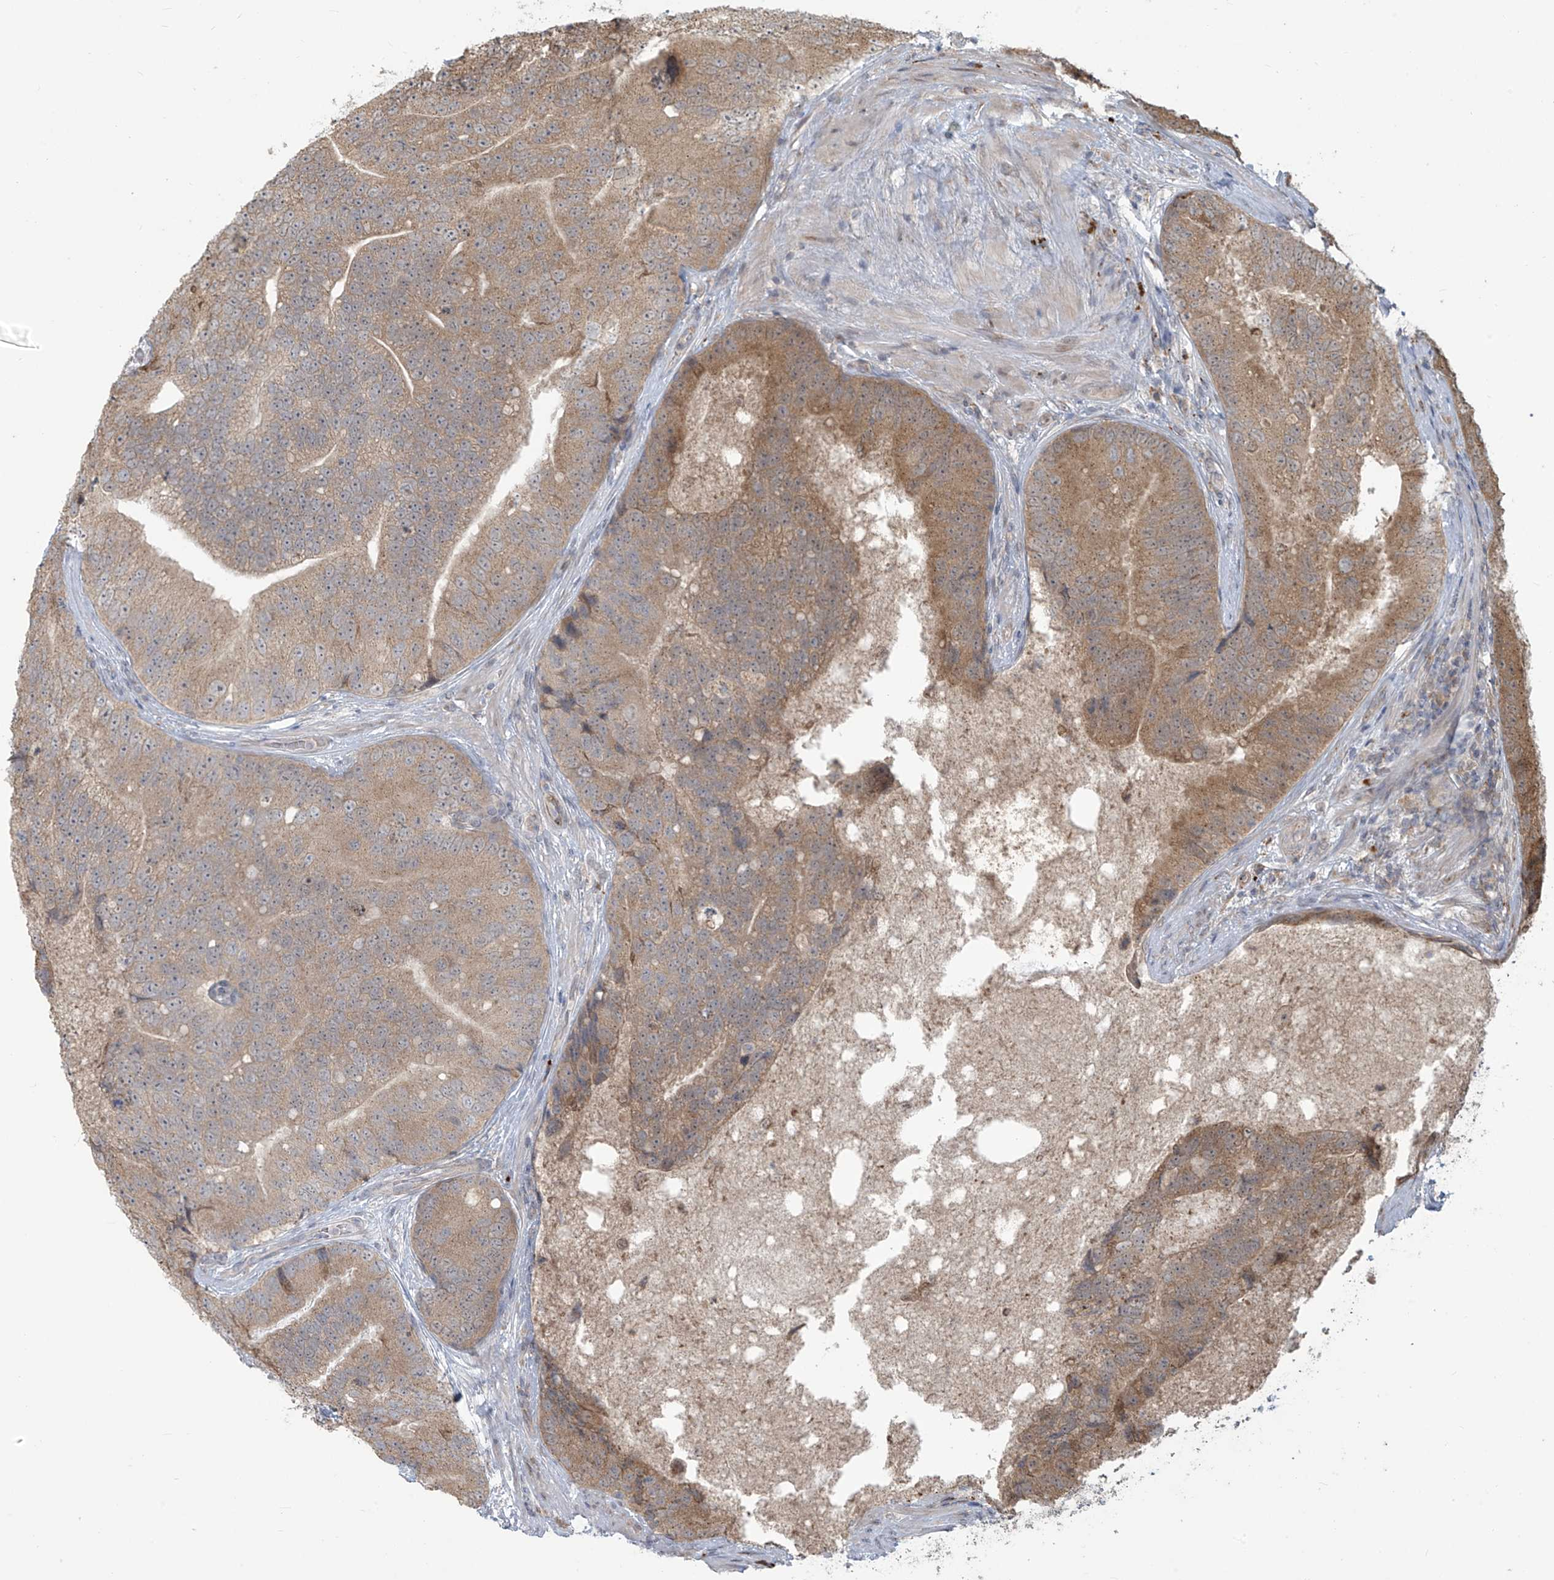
{"staining": {"intensity": "moderate", "quantity": ">75%", "location": "cytoplasmic/membranous"}, "tissue": "prostate cancer", "cell_type": "Tumor cells", "image_type": "cancer", "snomed": [{"axis": "morphology", "description": "Adenocarcinoma, High grade"}, {"axis": "topography", "description": "Prostate"}], "caption": "Brown immunohistochemical staining in human prostate cancer (high-grade adenocarcinoma) exhibits moderate cytoplasmic/membranous expression in approximately >75% of tumor cells.", "gene": "PLEKHM3", "patient": {"sex": "male", "age": 70}}